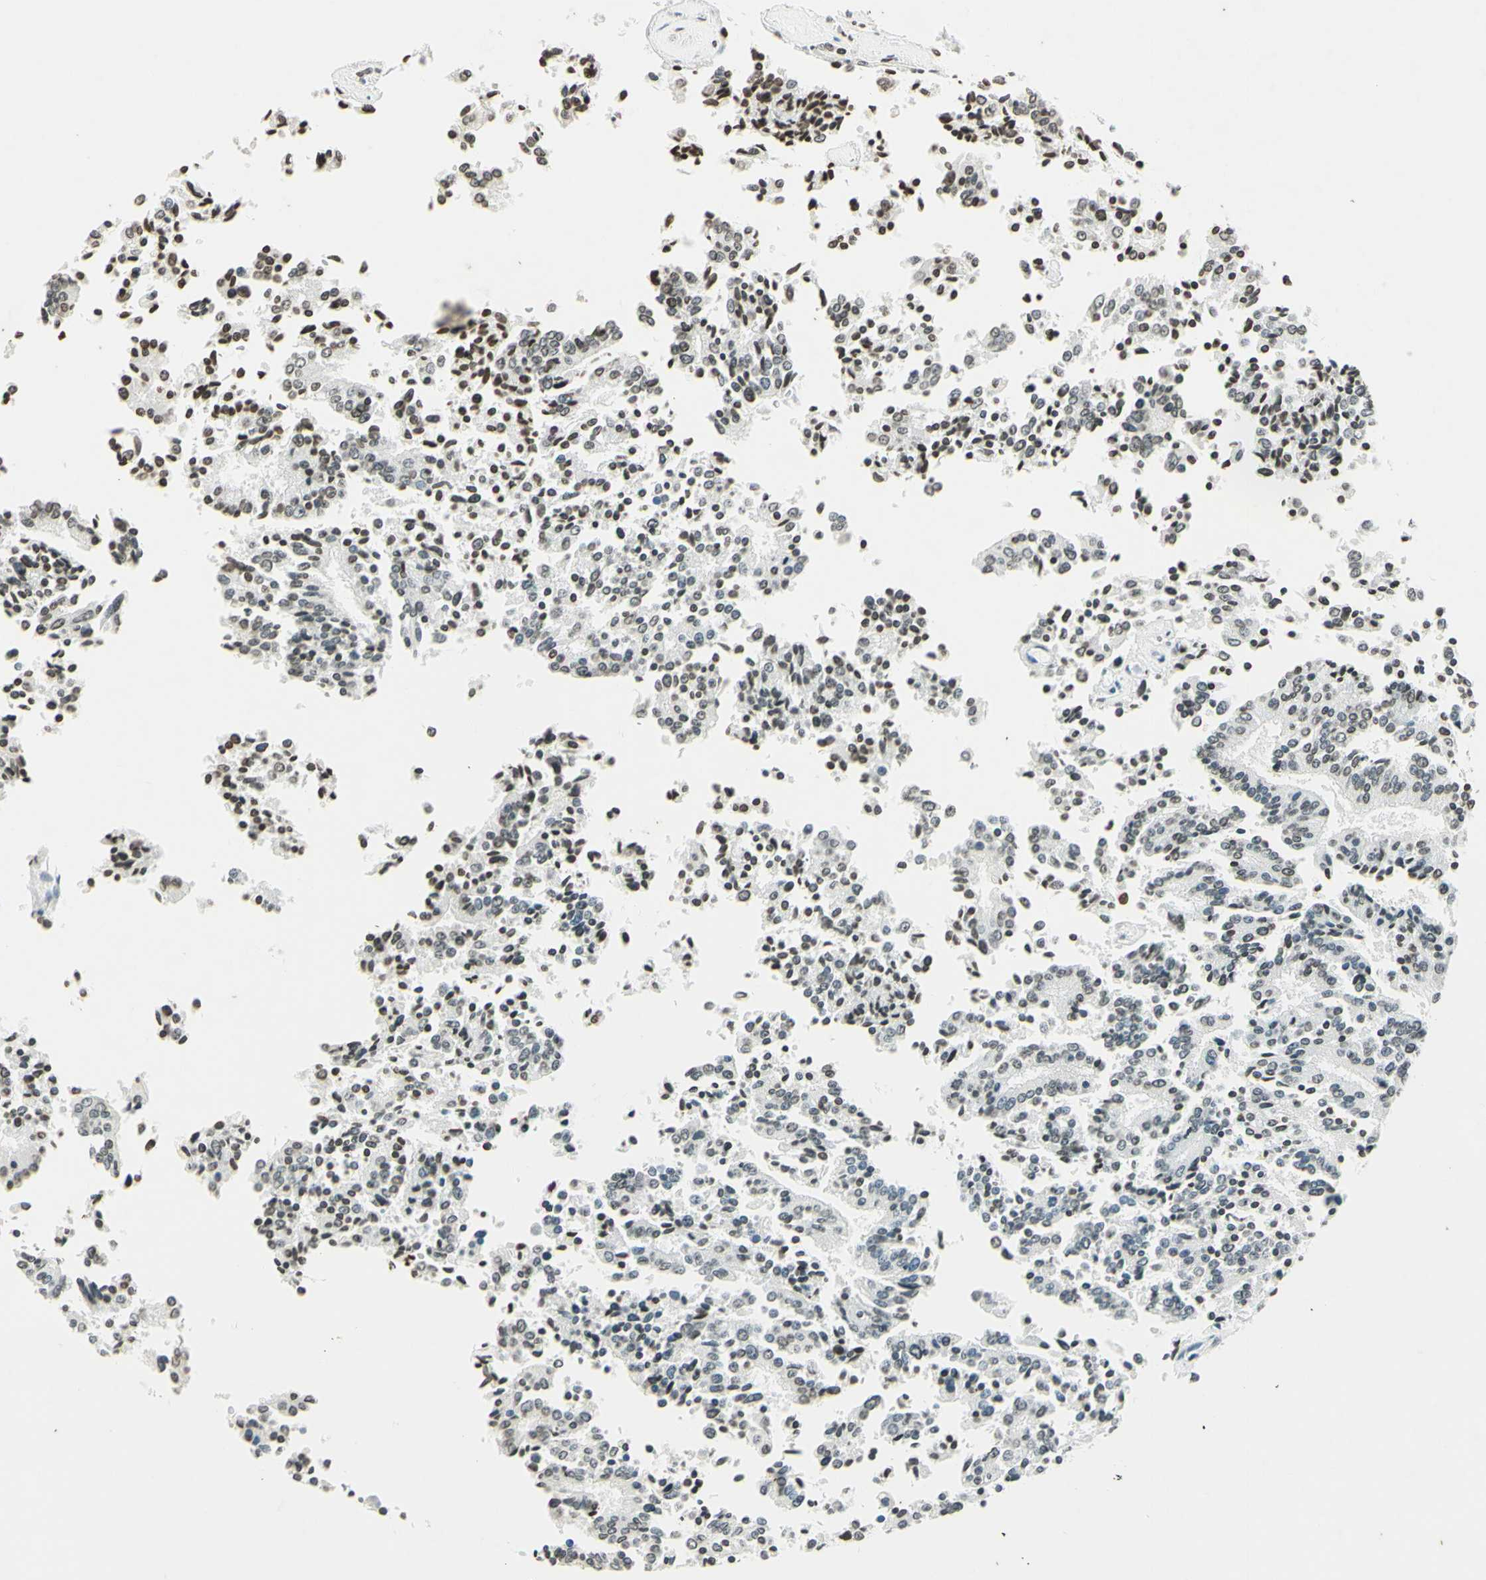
{"staining": {"intensity": "moderate", "quantity": "25%-75%", "location": "nuclear"}, "tissue": "prostate cancer", "cell_type": "Tumor cells", "image_type": "cancer", "snomed": [{"axis": "morphology", "description": "Normal tissue, NOS"}, {"axis": "morphology", "description": "Adenocarcinoma, High grade"}, {"axis": "topography", "description": "Prostate"}, {"axis": "topography", "description": "Seminal veicle"}], "caption": "About 25%-75% of tumor cells in prostate high-grade adenocarcinoma exhibit moderate nuclear protein positivity as visualized by brown immunohistochemical staining.", "gene": "MSH2", "patient": {"sex": "male", "age": 55}}